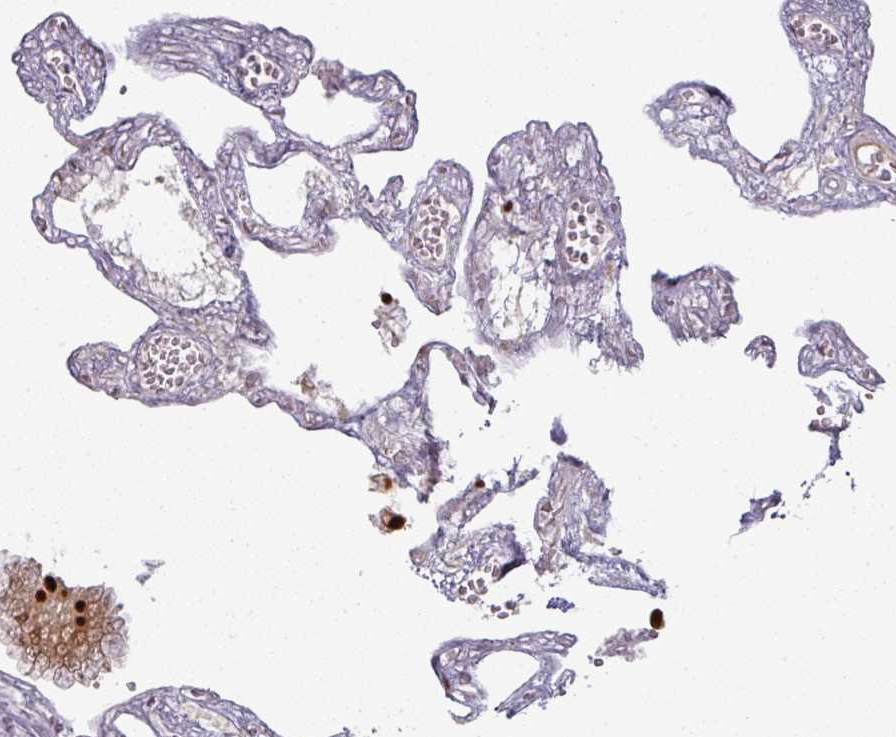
{"staining": {"intensity": "strong", "quantity": ">75%", "location": "nuclear"}, "tissue": "gallbladder", "cell_type": "Glandular cells", "image_type": "normal", "snomed": [{"axis": "morphology", "description": "Normal tissue, NOS"}, {"axis": "topography", "description": "Gallbladder"}], "caption": "A photomicrograph showing strong nuclear expression in approximately >75% of glandular cells in unremarkable gallbladder, as visualized by brown immunohistochemical staining.", "gene": "SIK3", "patient": {"sex": "female", "age": 63}}